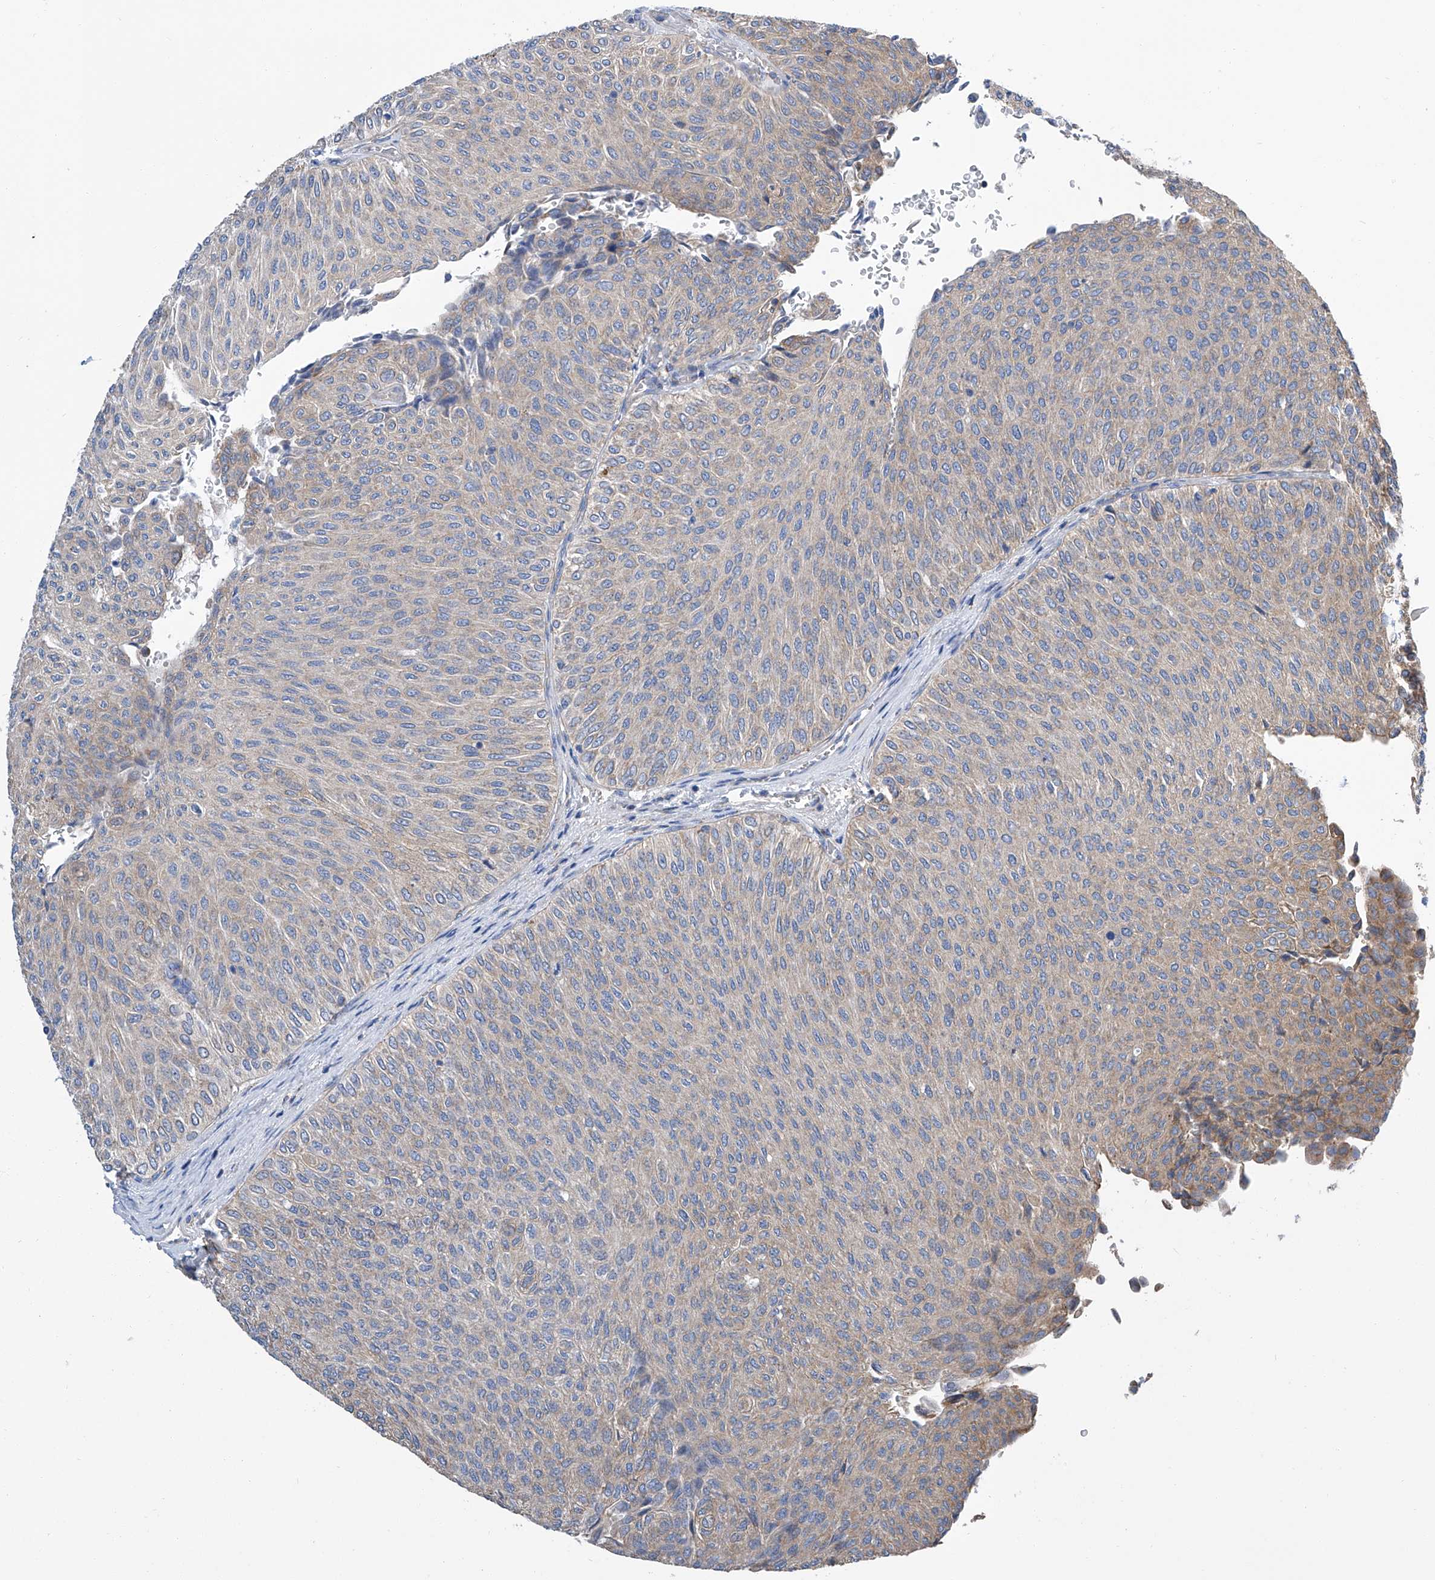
{"staining": {"intensity": "weak", "quantity": "25%-75%", "location": "cytoplasmic/membranous"}, "tissue": "urothelial cancer", "cell_type": "Tumor cells", "image_type": "cancer", "snomed": [{"axis": "morphology", "description": "Urothelial carcinoma, Low grade"}, {"axis": "topography", "description": "Urinary bladder"}], "caption": "Urothelial cancer tissue demonstrates weak cytoplasmic/membranous staining in approximately 25%-75% of tumor cells", "gene": "GPT", "patient": {"sex": "male", "age": 78}}